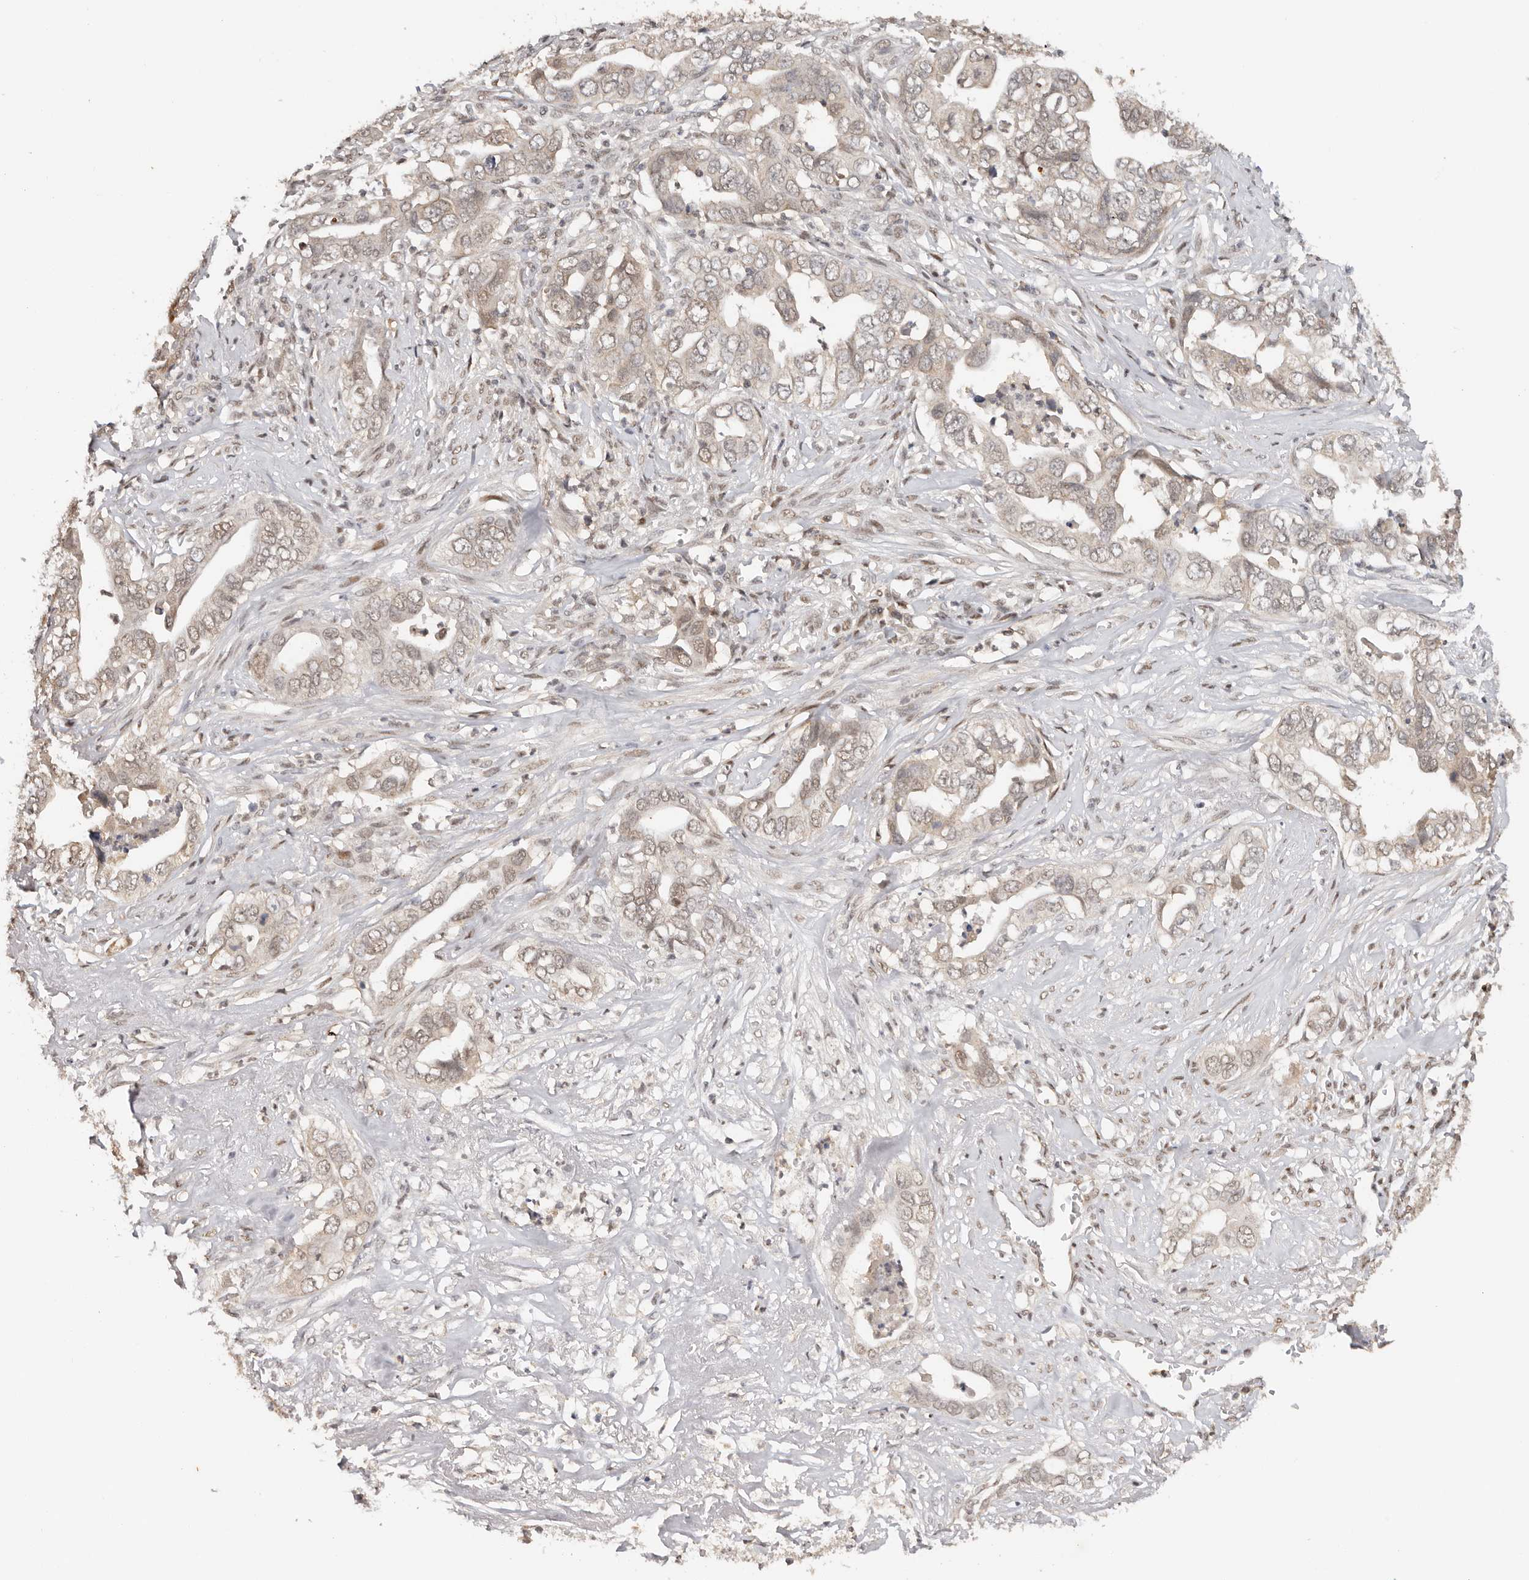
{"staining": {"intensity": "weak", "quantity": ">75%", "location": "cytoplasmic/membranous,nuclear"}, "tissue": "liver cancer", "cell_type": "Tumor cells", "image_type": "cancer", "snomed": [{"axis": "morphology", "description": "Cholangiocarcinoma"}, {"axis": "topography", "description": "Liver"}], "caption": "Tumor cells display weak cytoplasmic/membranous and nuclear positivity in about >75% of cells in liver cholangiocarcinoma.", "gene": "SEC14L1", "patient": {"sex": "female", "age": 79}}